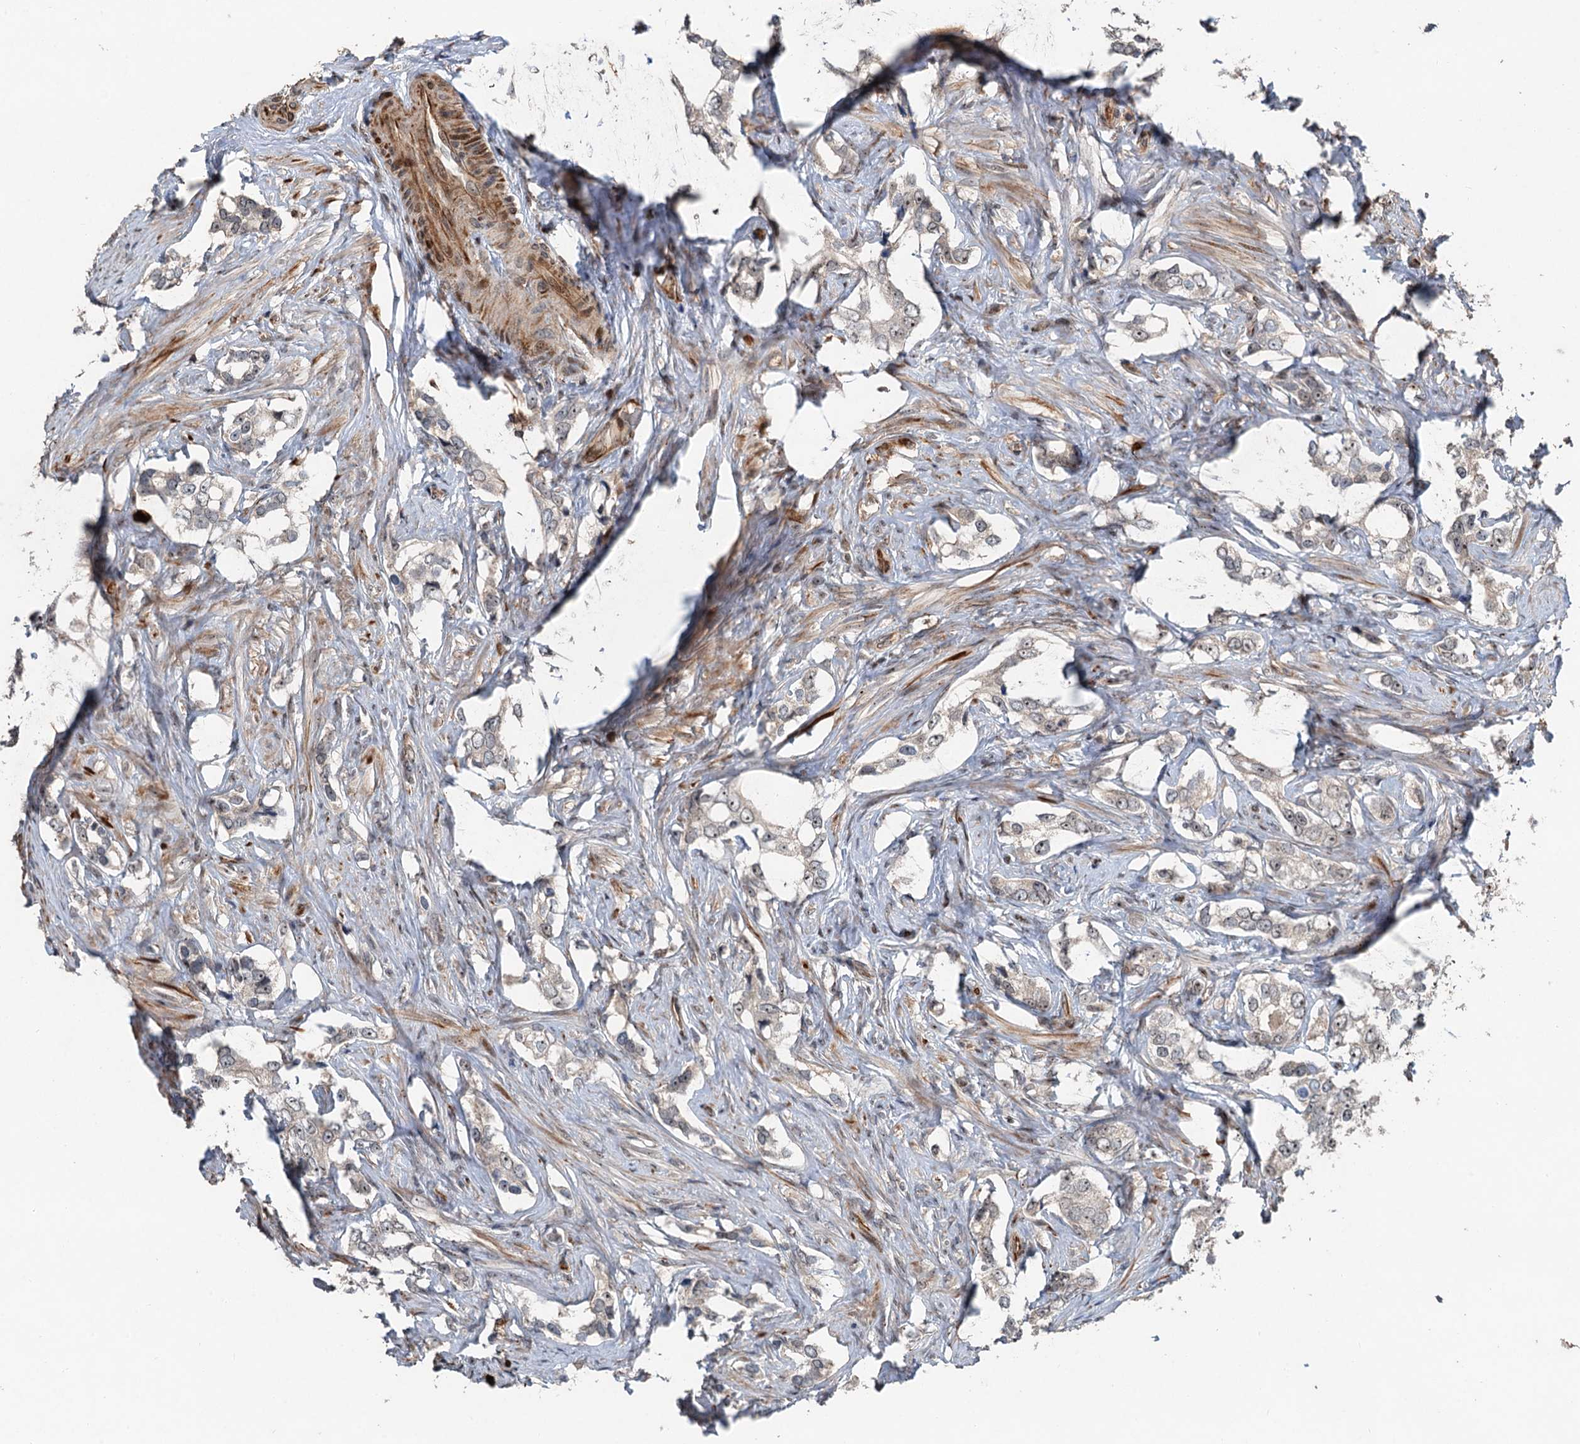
{"staining": {"intensity": "weak", "quantity": "<25%", "location": "cytoplasmic/membranous,nuclear"}, "tissue": "prostate cancer", "cell_type": "Tumor cells", "image_type": "cancer", "snomed": [{"axis": "morphology", "description": "Adenocarcinoma, High grade"}, {"axis": "topography", "description": "Prostate"}], "caption": "DAB immunohistochemical staining of prostate high-grade adenocarcinoma displays no significant expression in tumor cells.", "gene": "TMA16", "patient": {"sex": "male", "age": 66}}